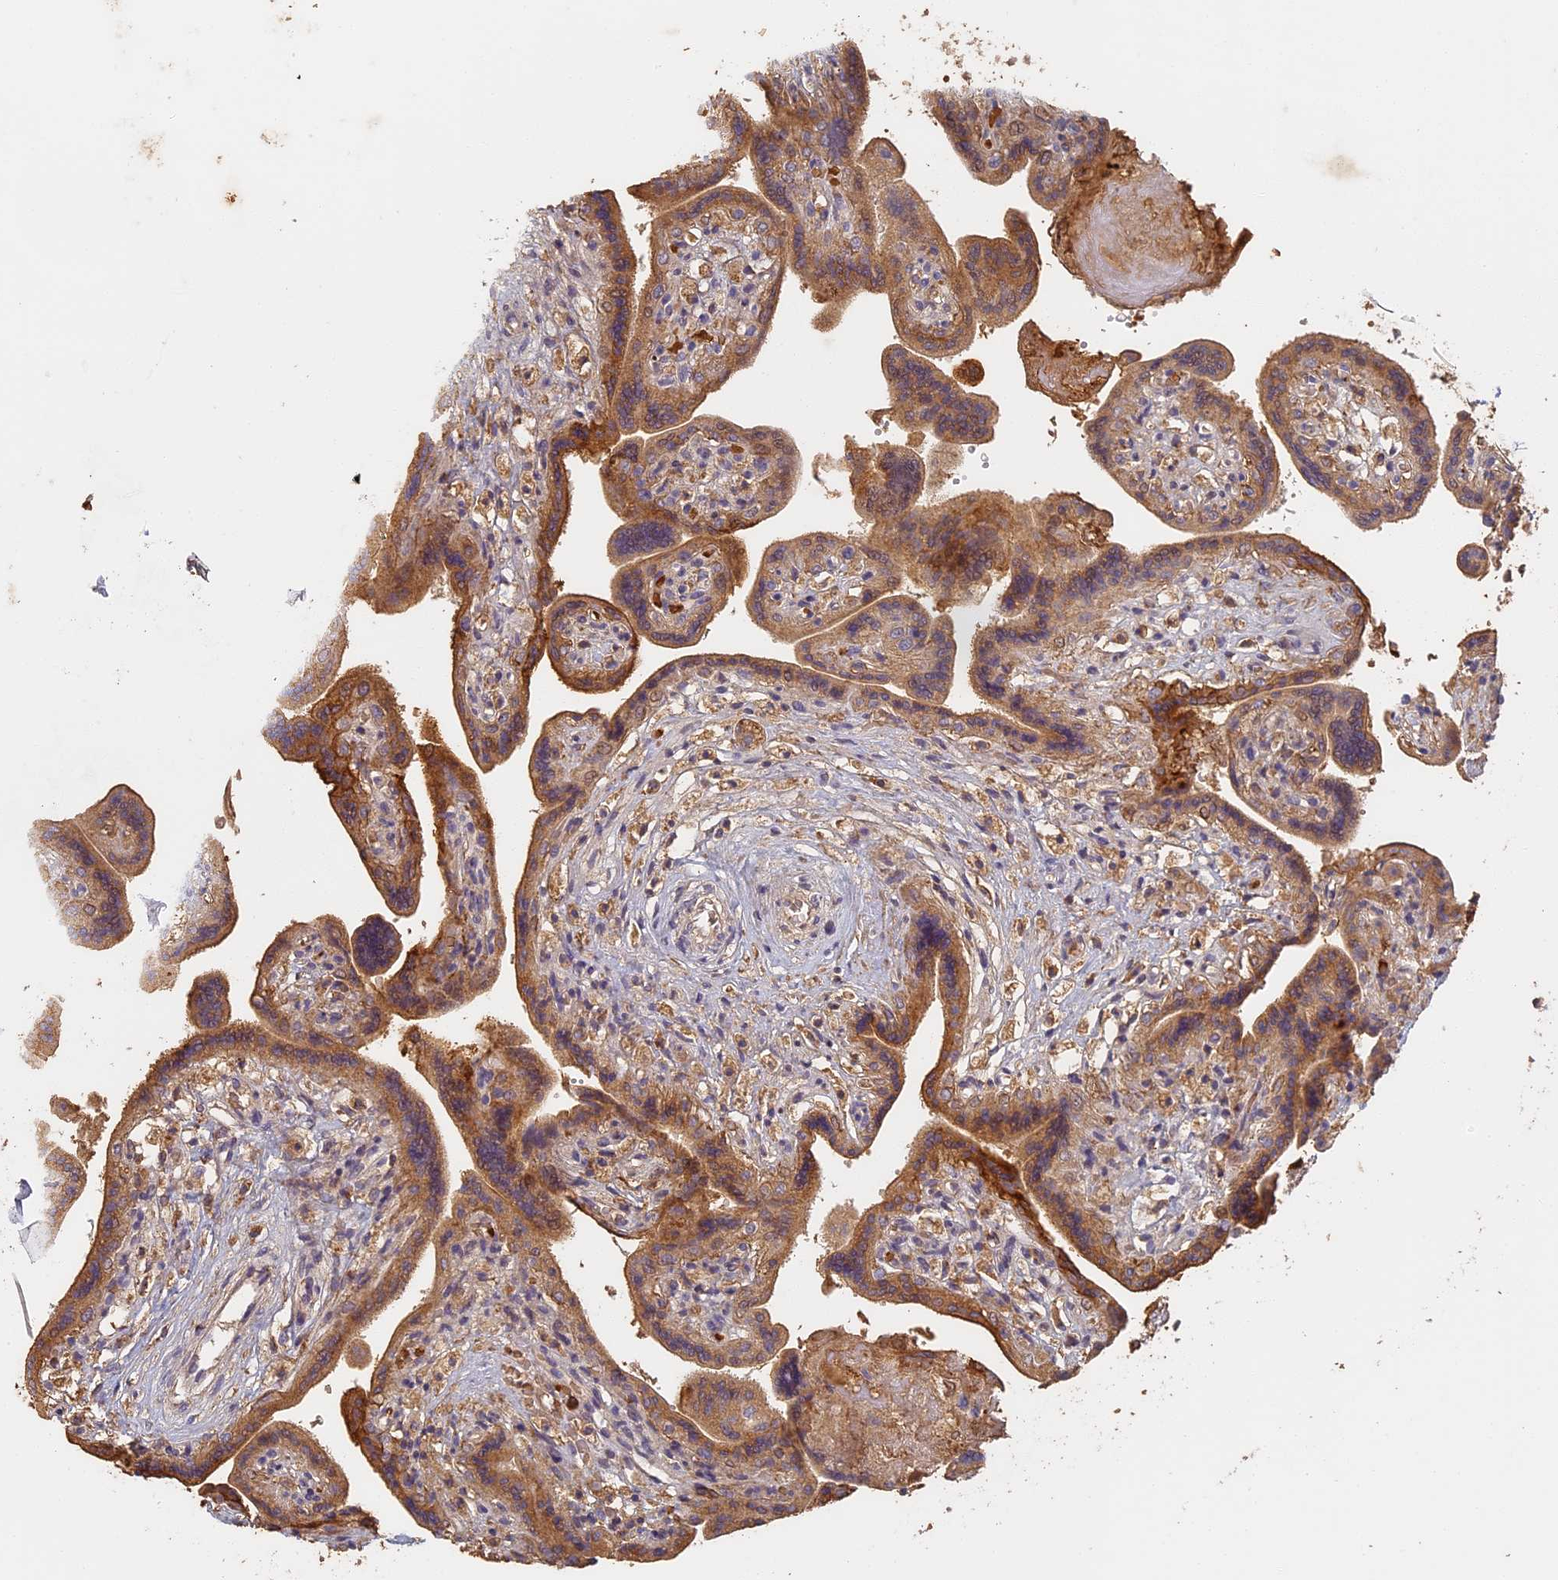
{"staining": {"intensity": "moderate", "quantity": ">75%", "location": "cytoplasmic/membranous,nuclear"}, "tissue": "placenta", "cell_type": "Trophoblastic cells", "image_type": "normal", "snomed": [{"axis": "morphology", "description": "Normal tissue, NOS"}, {"axis": "topography", "description": "Placenta"}], "caption": "Brown immunohistochemical staining in unremarkable human placenta displays moderate cytoplasmic/membranous,nuclear expression in about >75% of trophoblastic cells.", "gene": "STX16", "patient": {"sex": "female", "age": 37}}